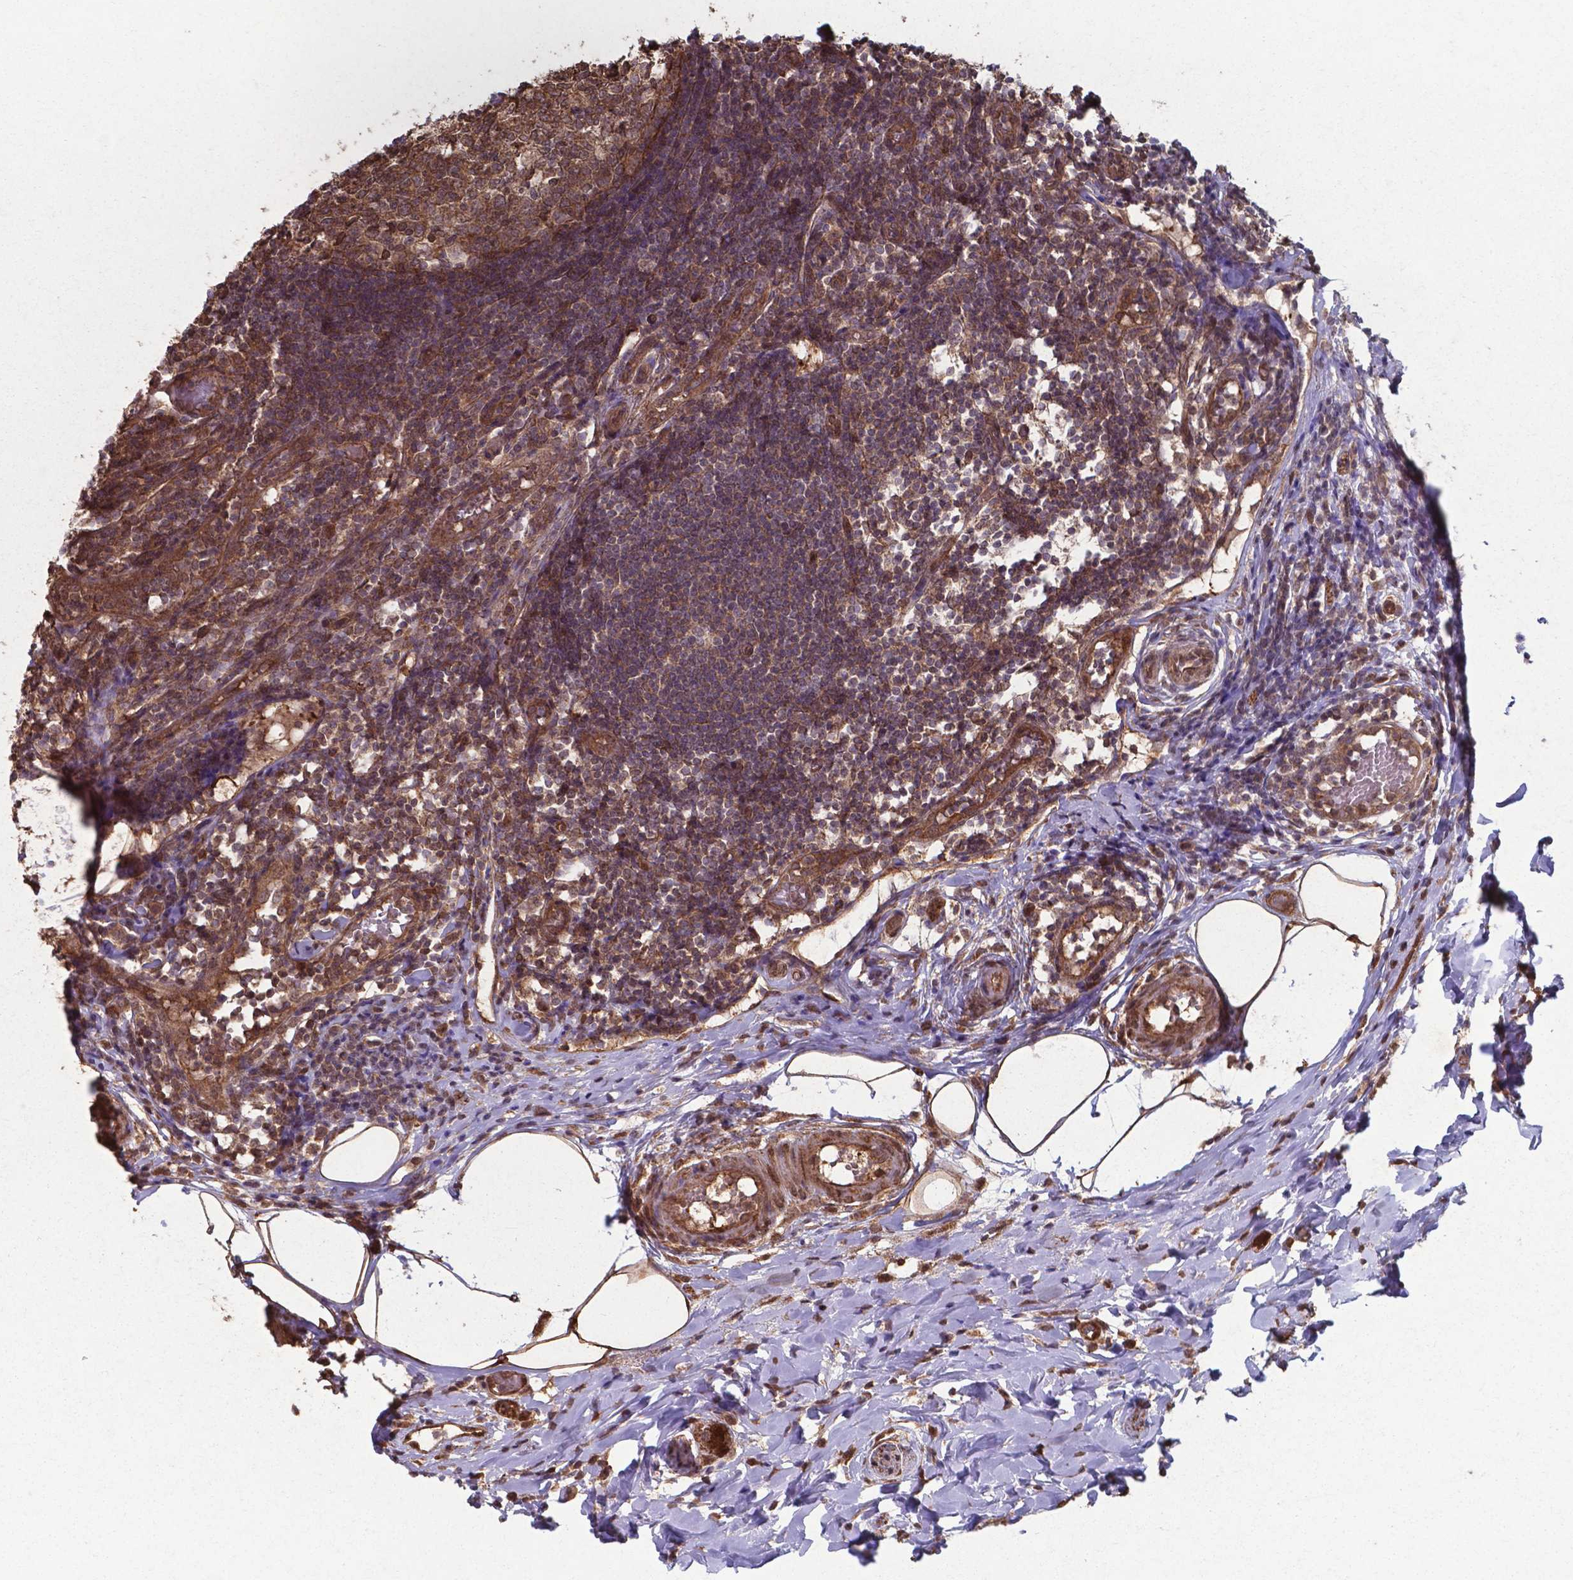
{"staining": {"intensity": "strong", "quantity": ">75%", "location": "cytoplasmic/membranous,nuclear"}, "tissue": "appendix", "cell_type": "Glandular cells", "image_type": "normal", "snomed": [{"axis": "morphology", "description": "Normal tissue, NOS"}, {"axis": "morphology", "description": "Inflammation, NOS"}, {"axis": "topography", "description": "Appendix"}], "caption": "IHC of benign appendix displays high levels of strong cytoplasmic/membranous,nuclear expression in approximately >75% of glandular cells. Using DAB (brown) and hematoxylin (blue) stains, captured at high magnification using brightfield microscopy.", "gene": "CHP2", "patient": {"sex": "male", "age": 16}}